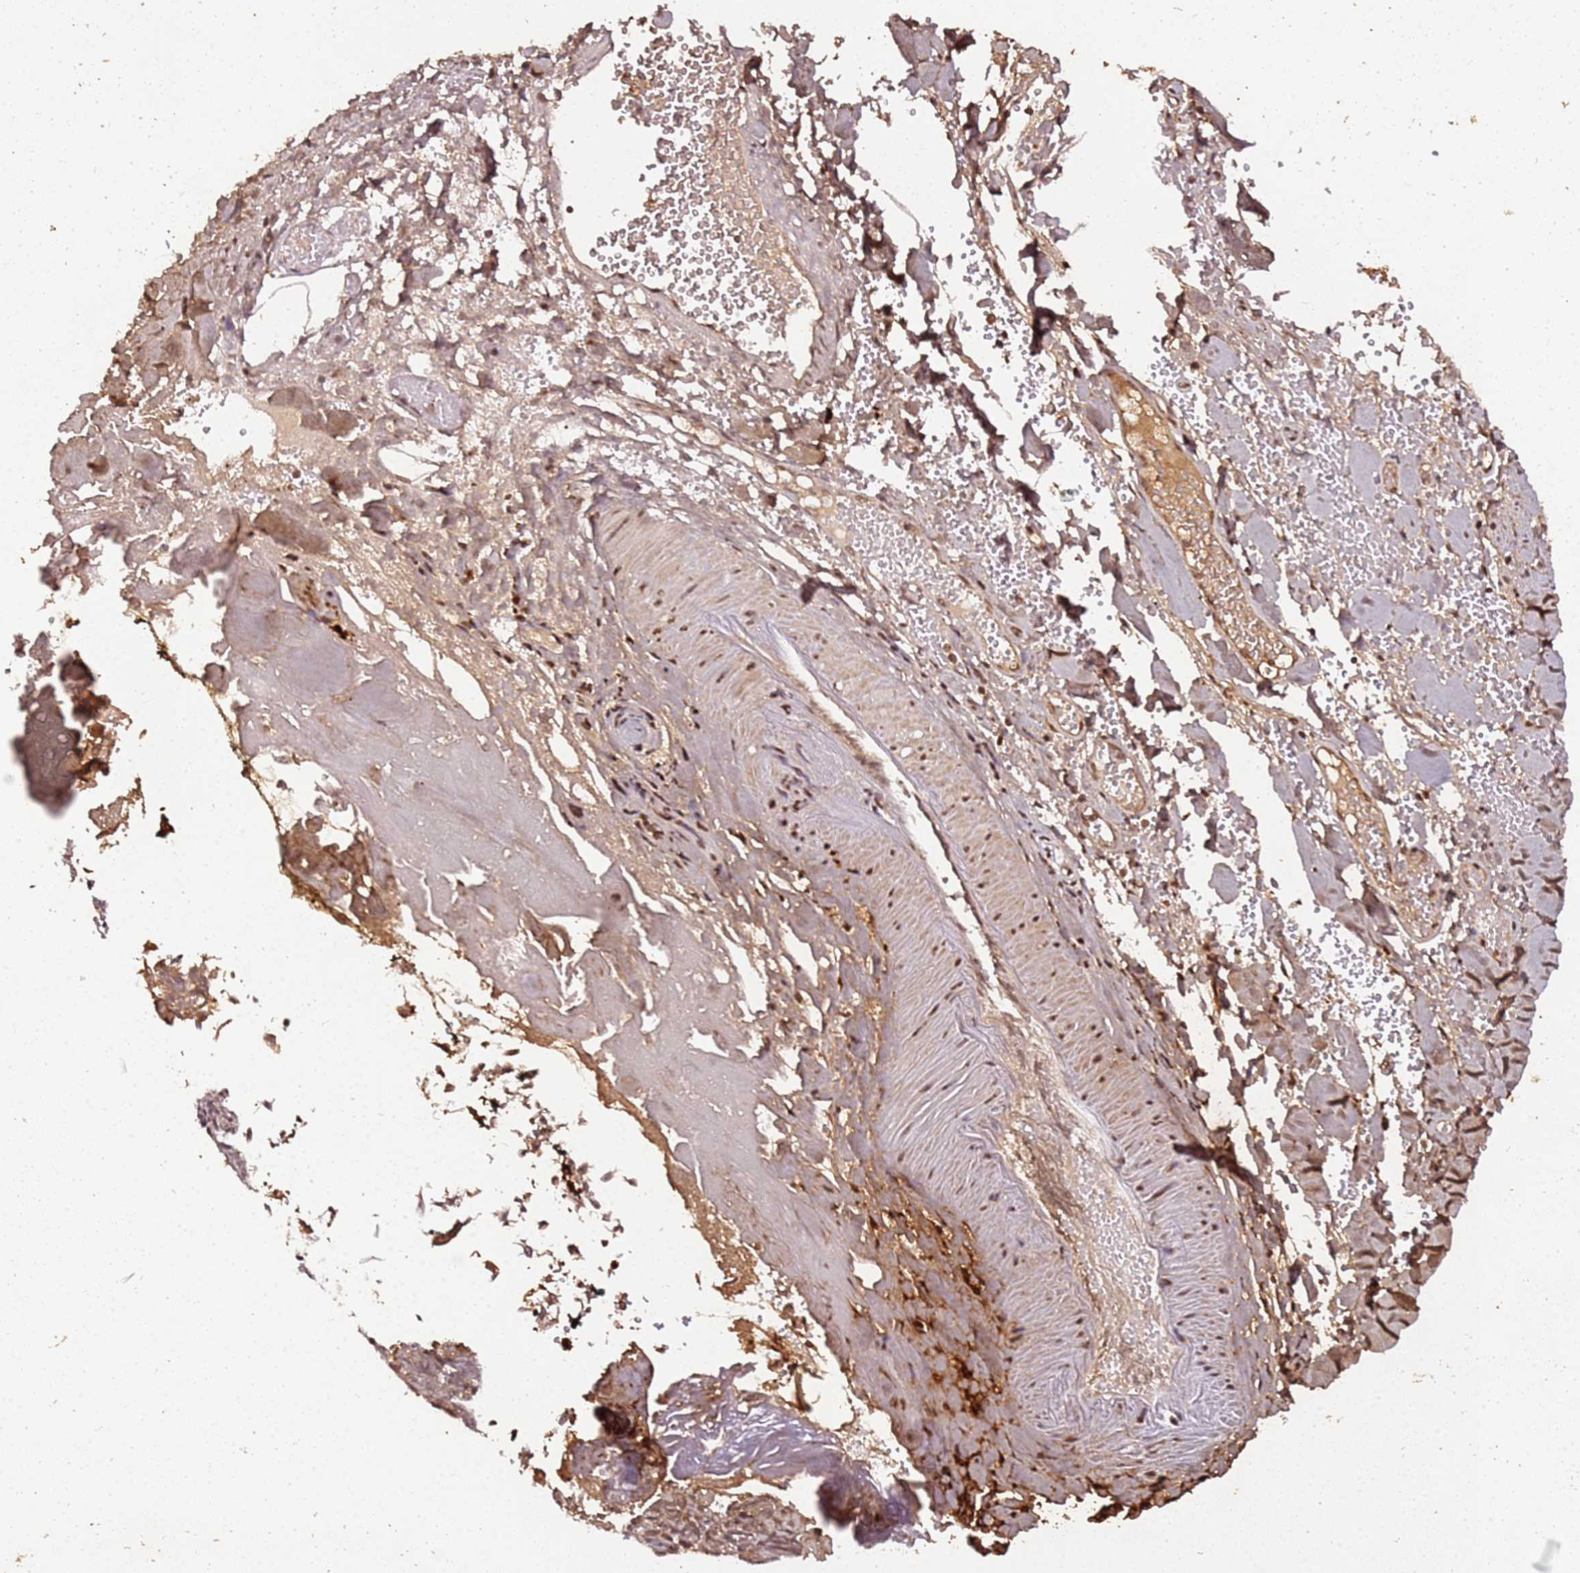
{"staining": {"intensity": "weak", "quantity": ">75%", "location": "cytoplasmic/membranous,nuclear"}, "tissue": "melanoma", "cell_type": "Tumor cells", "image_type": "cancer", "snomed": [{"axis": "morphology", "description": "Malignant melanoma, NOS"}, {"axis": "topography", "description": "Skin"}], "caption": "Brown immunohistochemical staining in melanoma demonstrates weak cytoplasmic/membranous and nuclear staining in about >75% of tumor cells.", "gene": "COL1A2", "patient": {"sex": "female", "age": 72}}